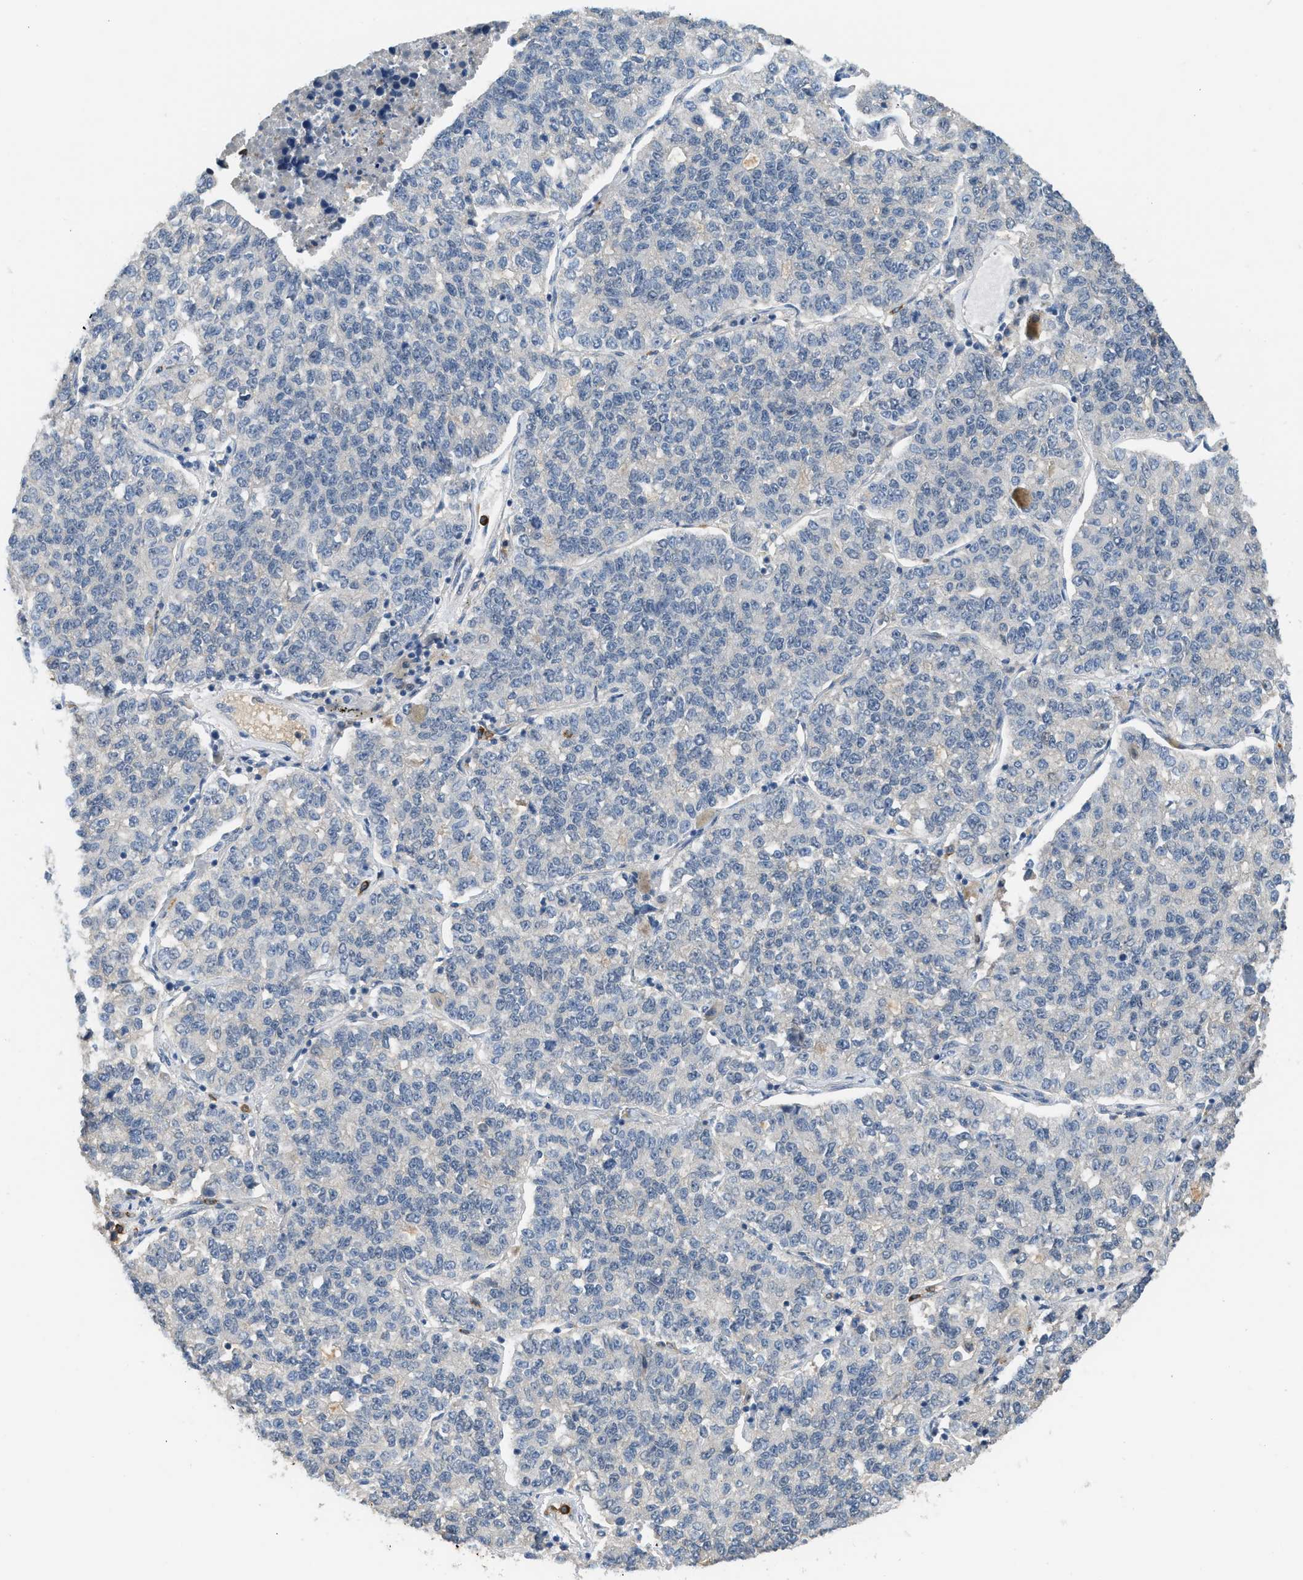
{"staining": {"intensity": "negative", "quantity": "none", "location": "none"}, "tissue": "lung cancer", "cell_type": "Tumor cells", "image_type": "cancer", "snomed": [{"axis": "morphology", "description": "Adenocarcinoma, NOS"}, {"axis": "topography", "description": "Lung"}], "caption": "Tumor cells show no significant staining in lung cancer.", "gene": "RHBDF2", "patient": {"sex": "male", "age": 49}}